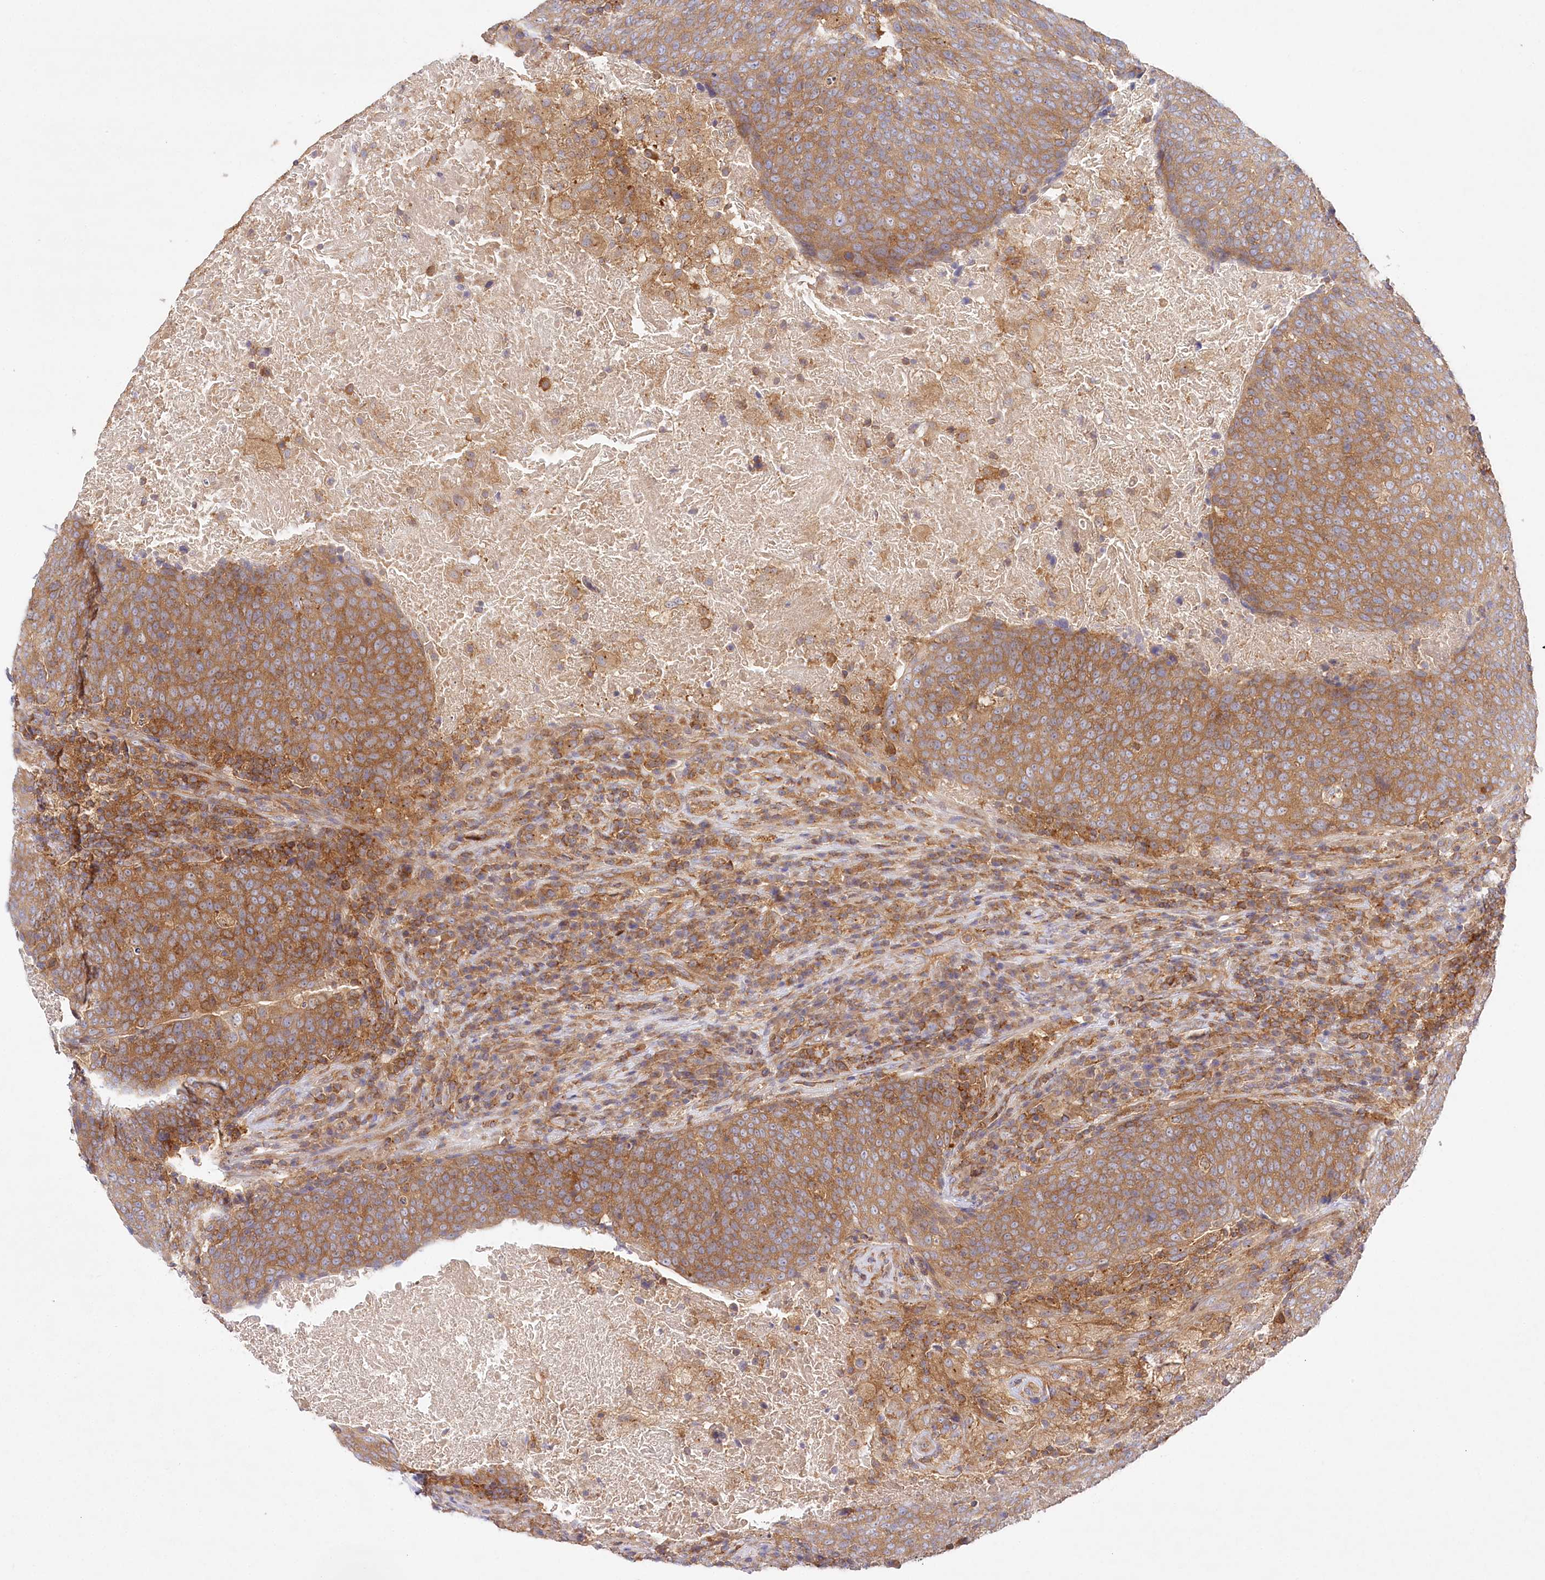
{"staining": {"intensity": "moderate", "quantity": ">75%", "location": "cytoplasmic/membranous"}, "tissue": "head and neck cancer", "cell_type": "Tumor cells", "image_type": "cancer", "snomed": [{"axis": "morphology", "description": "Squamous cell carcinoma, NOS"}, {"axis": "morphology", "description": "Squamous cell carcinoma, metastatic, NOS"}, {"axis": "topography", "description": "Lymph node"}, {"axis": "topography", "description": "Head-Neck"}], "caption": "An immunohistochemistry image of neoplastic tissue is shown. Protein staining in brown highlights moderate cytoplasmic/membranous positivity in head and neck squamous cell carcinoma within tumor cells.", "gene": "ABRAXAS2", "patient": {"sex": "male", "age": 62}}